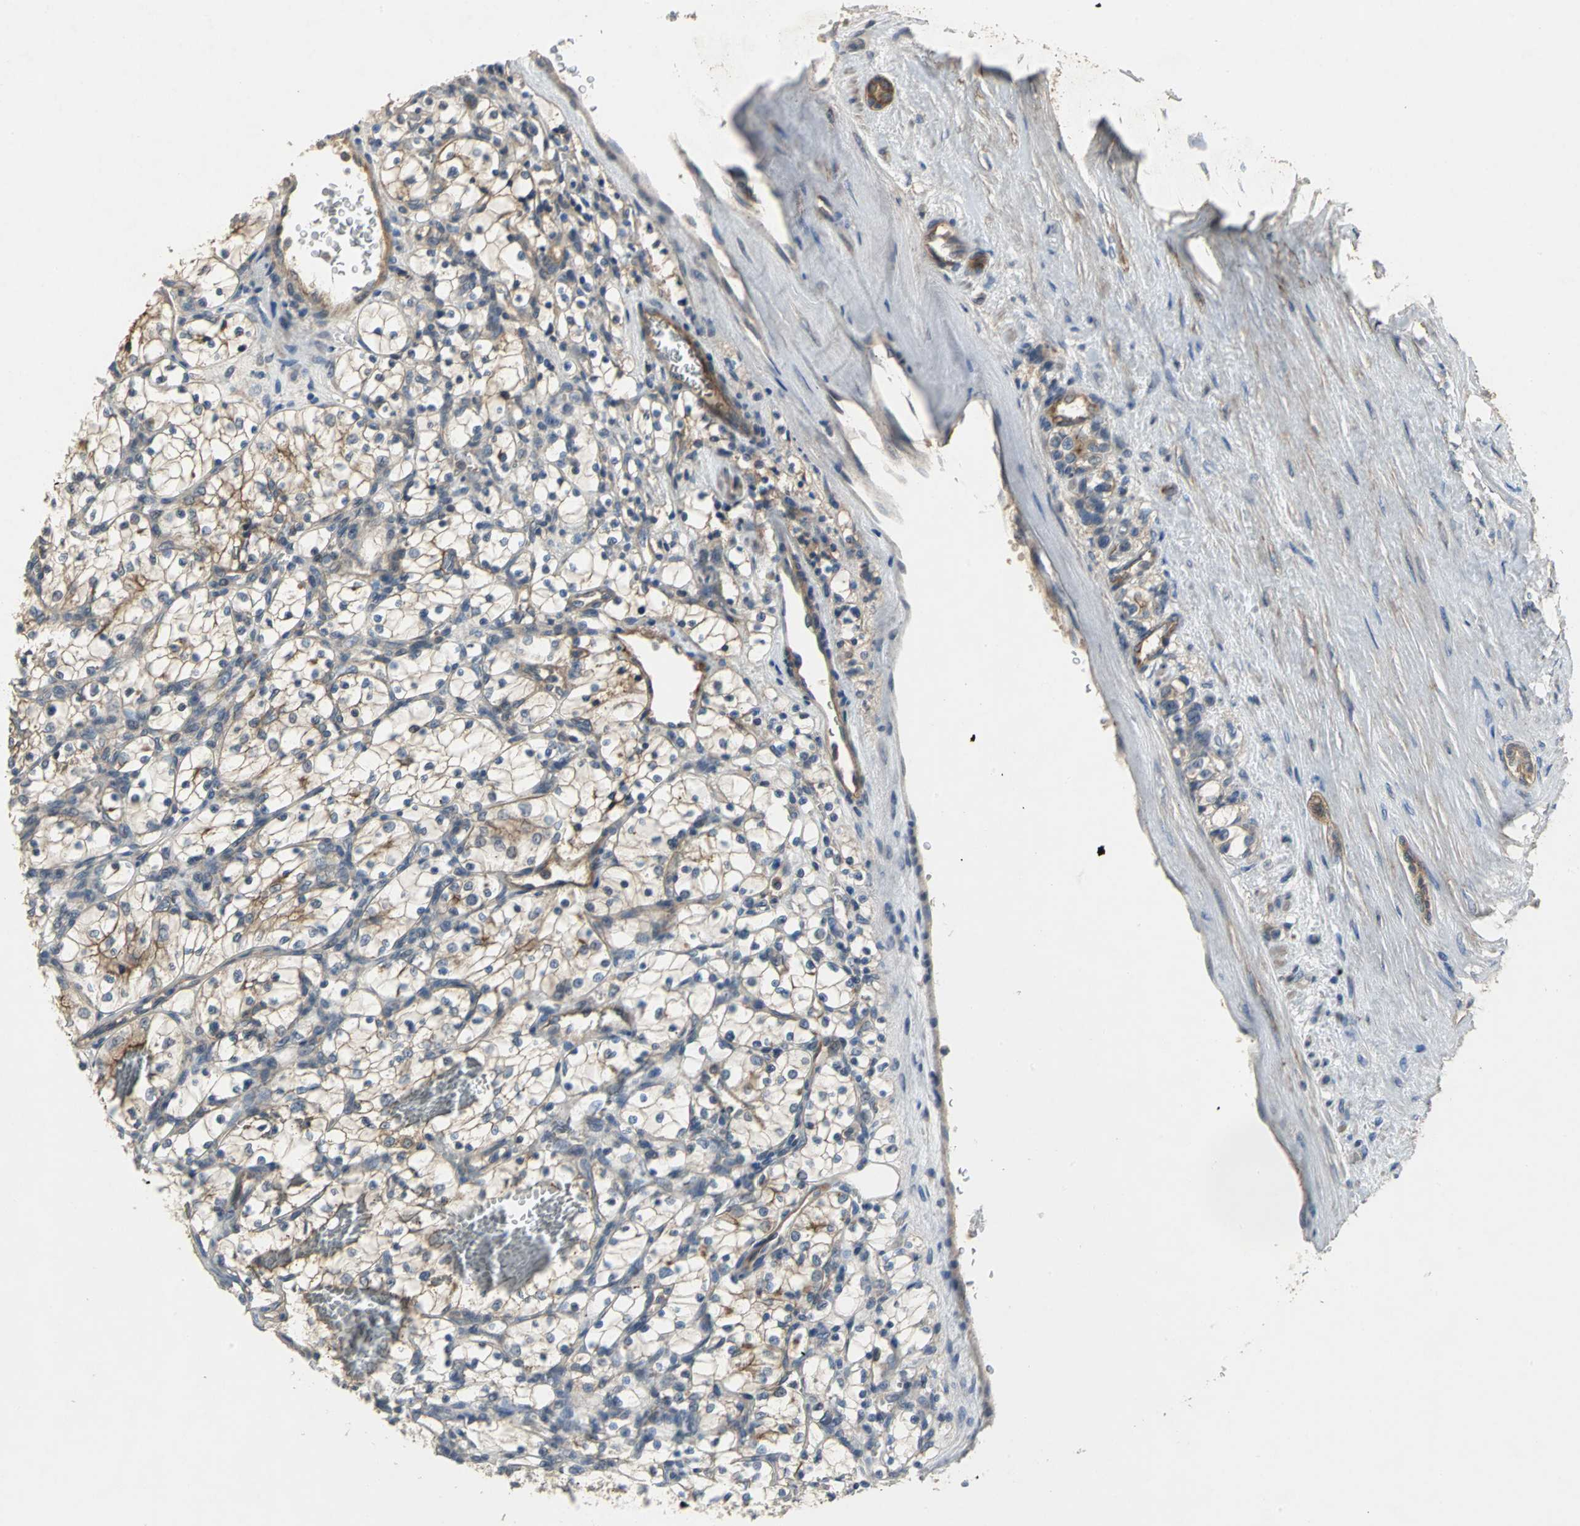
{"staining": {"intensity": "moderate", "quantity": "25%-75%", "location": "cytoplasmic/membranous"}, "tissue": "renal cancer", "cell_type": "Tumor cells", "image_type": "cancer", "snomed": [{"axis": "morphology", "description": "Adenocarcinoma, NOS"}, {"axis": "topography", "description": "Kidney"}], "caption": "Renal cancer tissue demonstrates moderate cytoplasmic/membranous expression in about 25%-75% of tumor cells, visualized by immunohistochemistry.", "gene": "MET", "patient": {"sex": "female", "age": 69}}